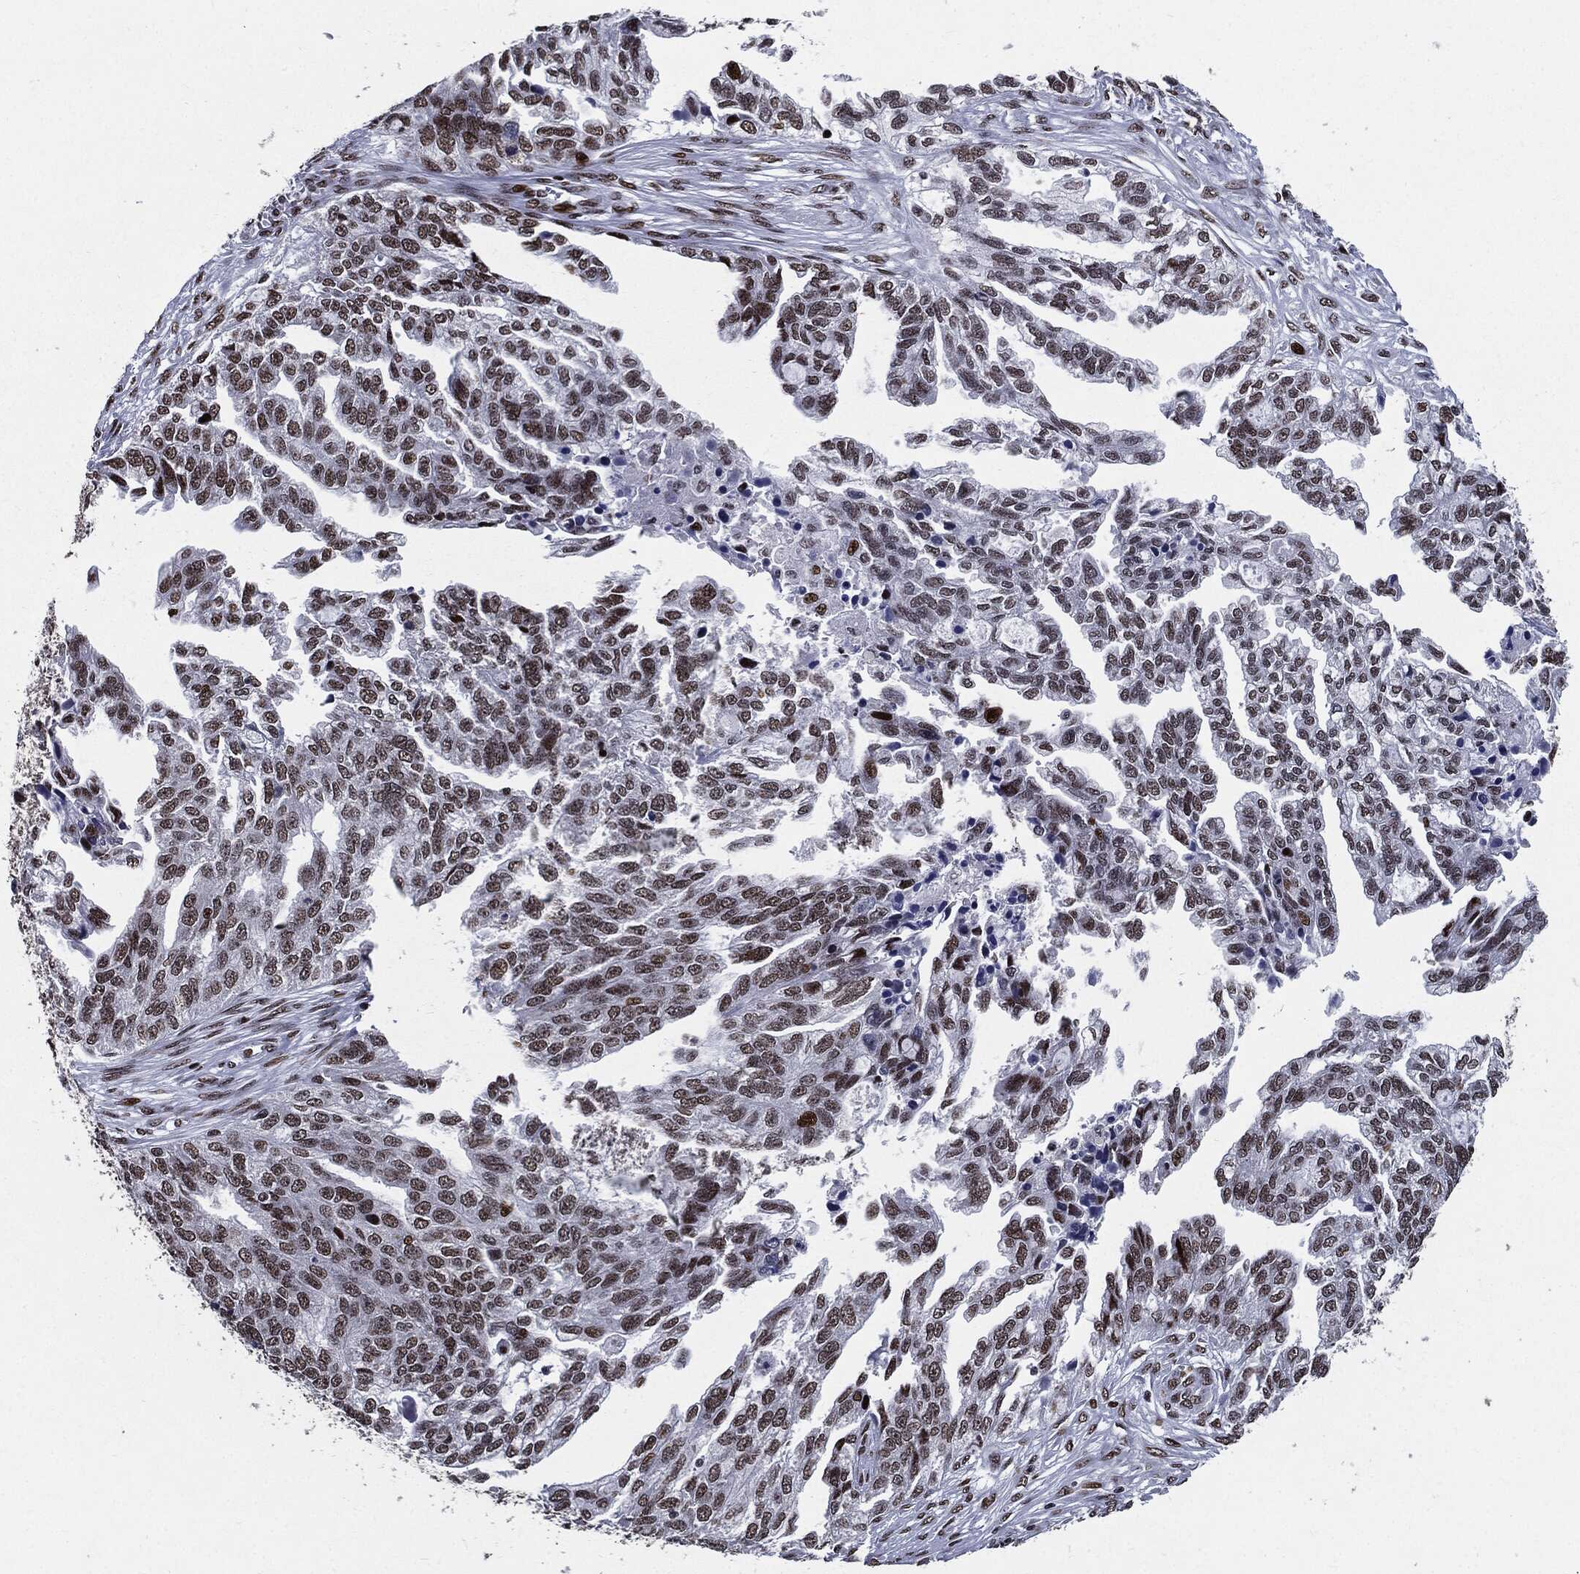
{"staining": {"intensity": "strong", "quantity": "25%-75%", "location": "nuclear"}, "tissue": "ovarian cancer", "cell_type": "Tumor cells", "image_type": "cancer", "snomed": [{"axis": "morphology", "description": "Cystadenocarcinoma, serous, NOS"}, {"axis": "topography", "description": "Ovary"}], "caption": "Ovarian cancer (serous cystadenocarcinoma) stained for a protein (brown) shows strong nuclear positive positivity in approximately 25%-75% of tumor cells.", "gene": "ZFP91", "patient": {"sex": "female", "age": 51}}